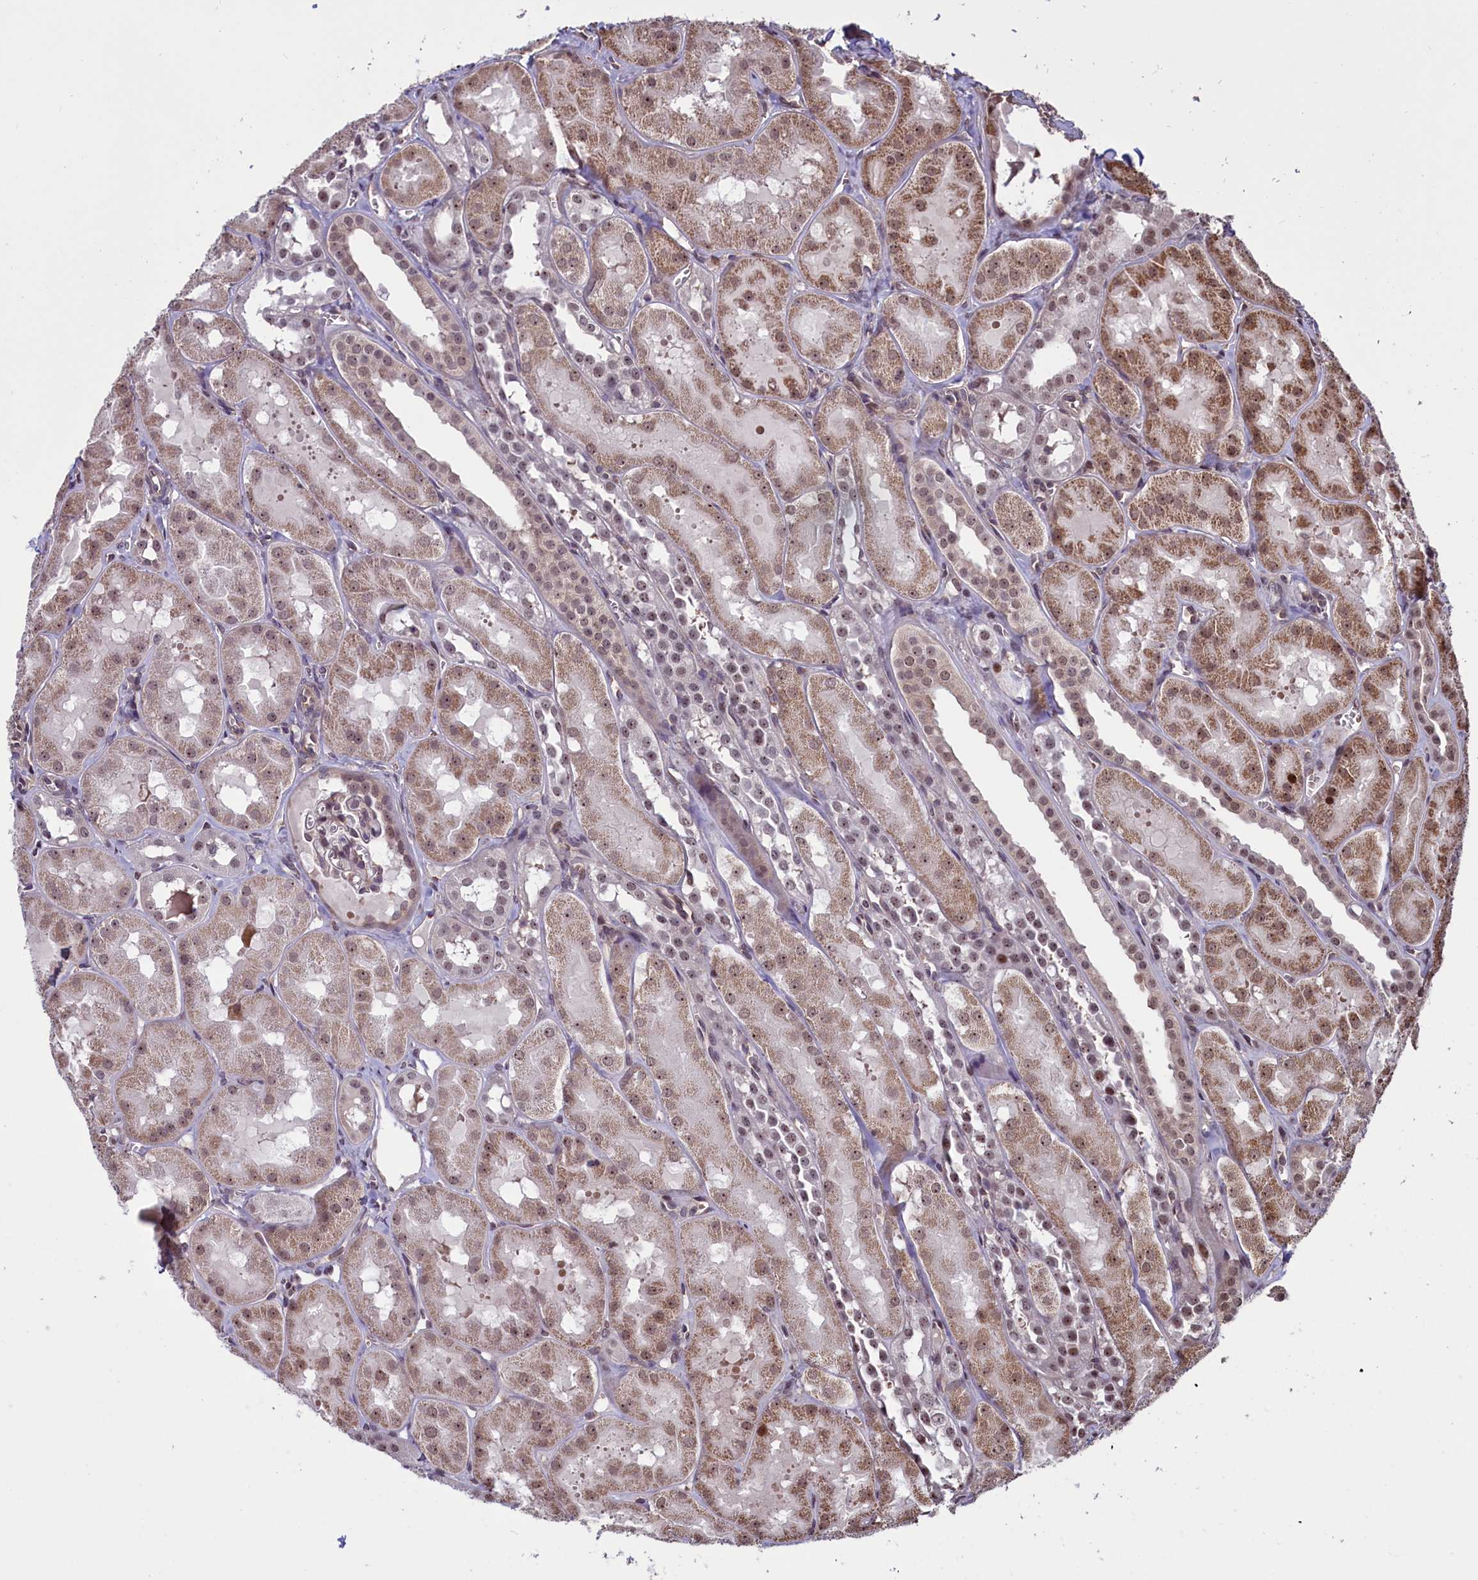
{"staining": {"intensity": "moderate", "quantity": "25%-75%", "location": "nuclear"}, "tissue": "kidney", "cell_type": "Cells in glomeruli", "image_type": "normal", "snomed": [{"axis": "morphology", "description": "Normal tissue, NOS"}, {"axis": "topography", "description": "Kidney"}, {"axis": "topography", "description": "Urinary bladder"}], "caption": "Immunohistochemical staining of normal kidney shows 25%-75% levels of moderate nuclear protein positivity in approximately 25%-75% of cells in glomeruli.", "gene": "SHFL", "patient": {"sex": "male", "age": 16}}